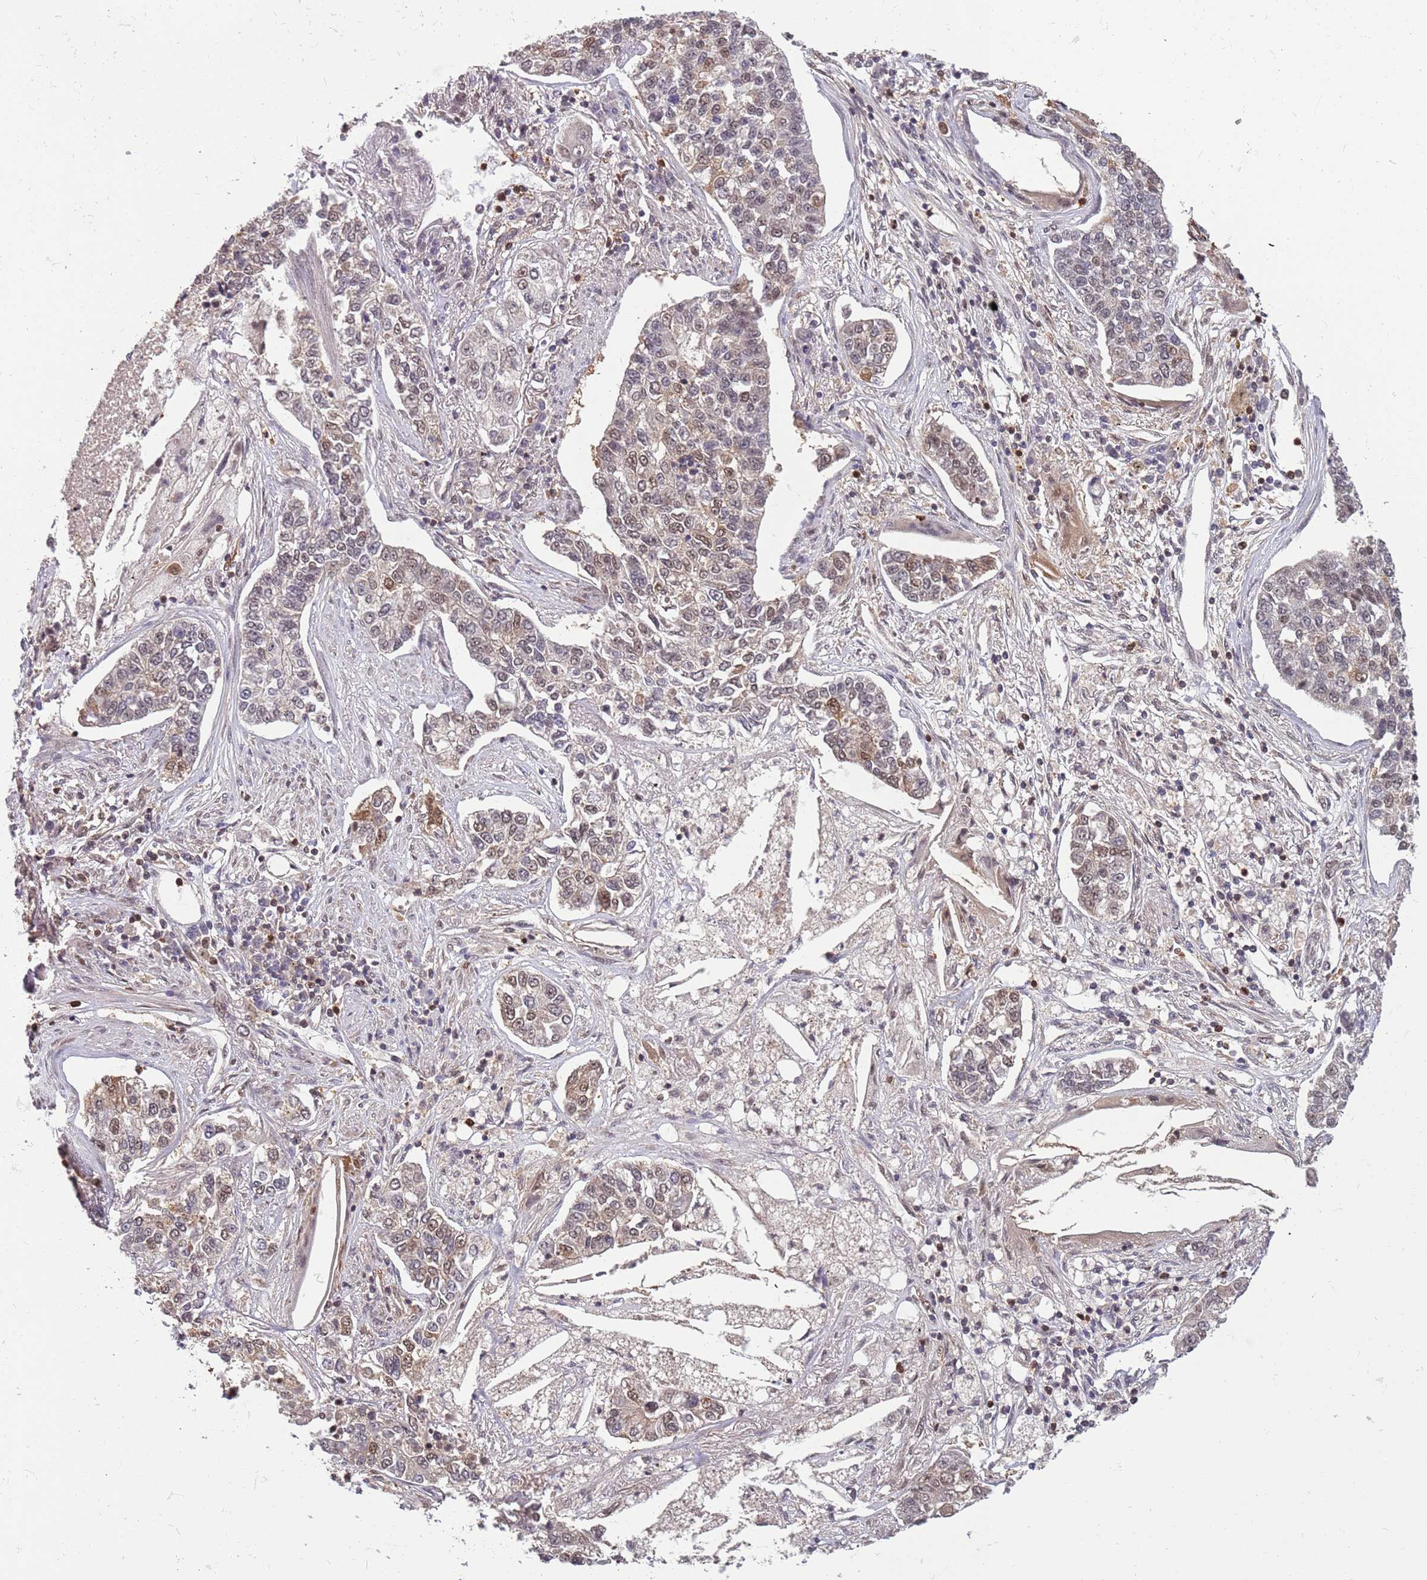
{"staining": {"intensity": "moderate", "quantity": "25%-75%", "location": "nuclear"}, "tissue": "lung cancer", "cell_type": "Tumor cells", "image_type": "cancer", "snomed": [{"axis": "morphology", "description": "Adenocarcinoma, NOS"}, {"axis": "topography", "description": "Lung"}], "caption": "IHC photomicrograph of neoplastic tissue: human lung adenocarcinoma stained using immunohistochemistry exhibits medium levels of moderate protein expression localized specifically in the nuclear of tumor cells, appearing as a nuclear brown color.", "gene": "GBP2", "patient": {"sex": "male", "age": 49}}